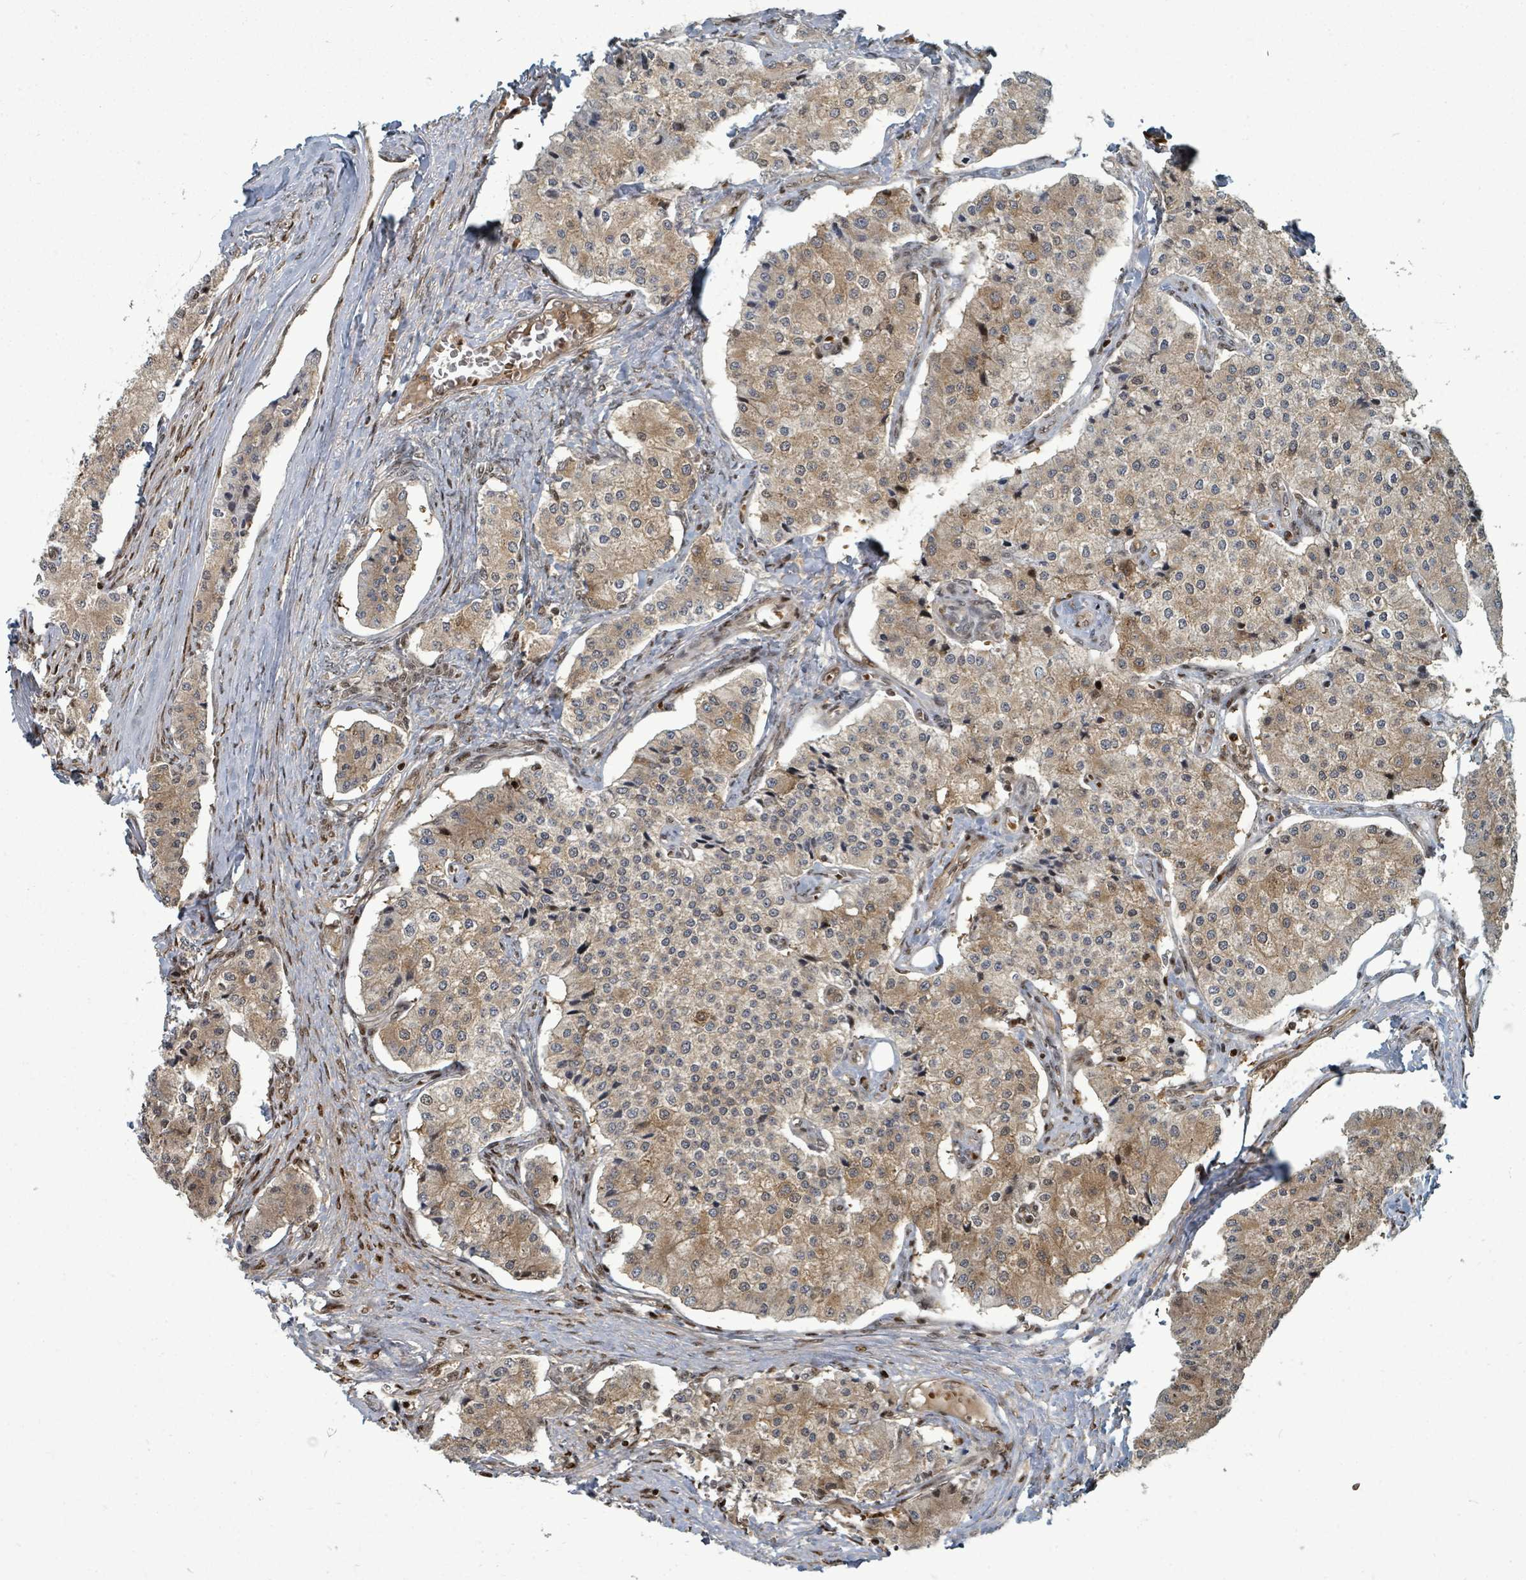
{"staining": {"intensity": "moderate", "quantity": "25%-75%", "location": "cytoplasmic/membranous"}, "tissue": "carcinoid", "cell_type": "Tumor cells", "image_type": "cancer", "snomed": [{"axis": "morphology", "description": "Carcinoid, malignant, NOS"}, {"axis": "topography", "description": "Colon"}], "caption": "This is an image of IHC staining of carcinoid (malignant), which shows moderate staining in the cytoplasmic/membranous of tumor cells.", "gene": "TRDMT1", "patient": {"sex": "female", "age": 52}}